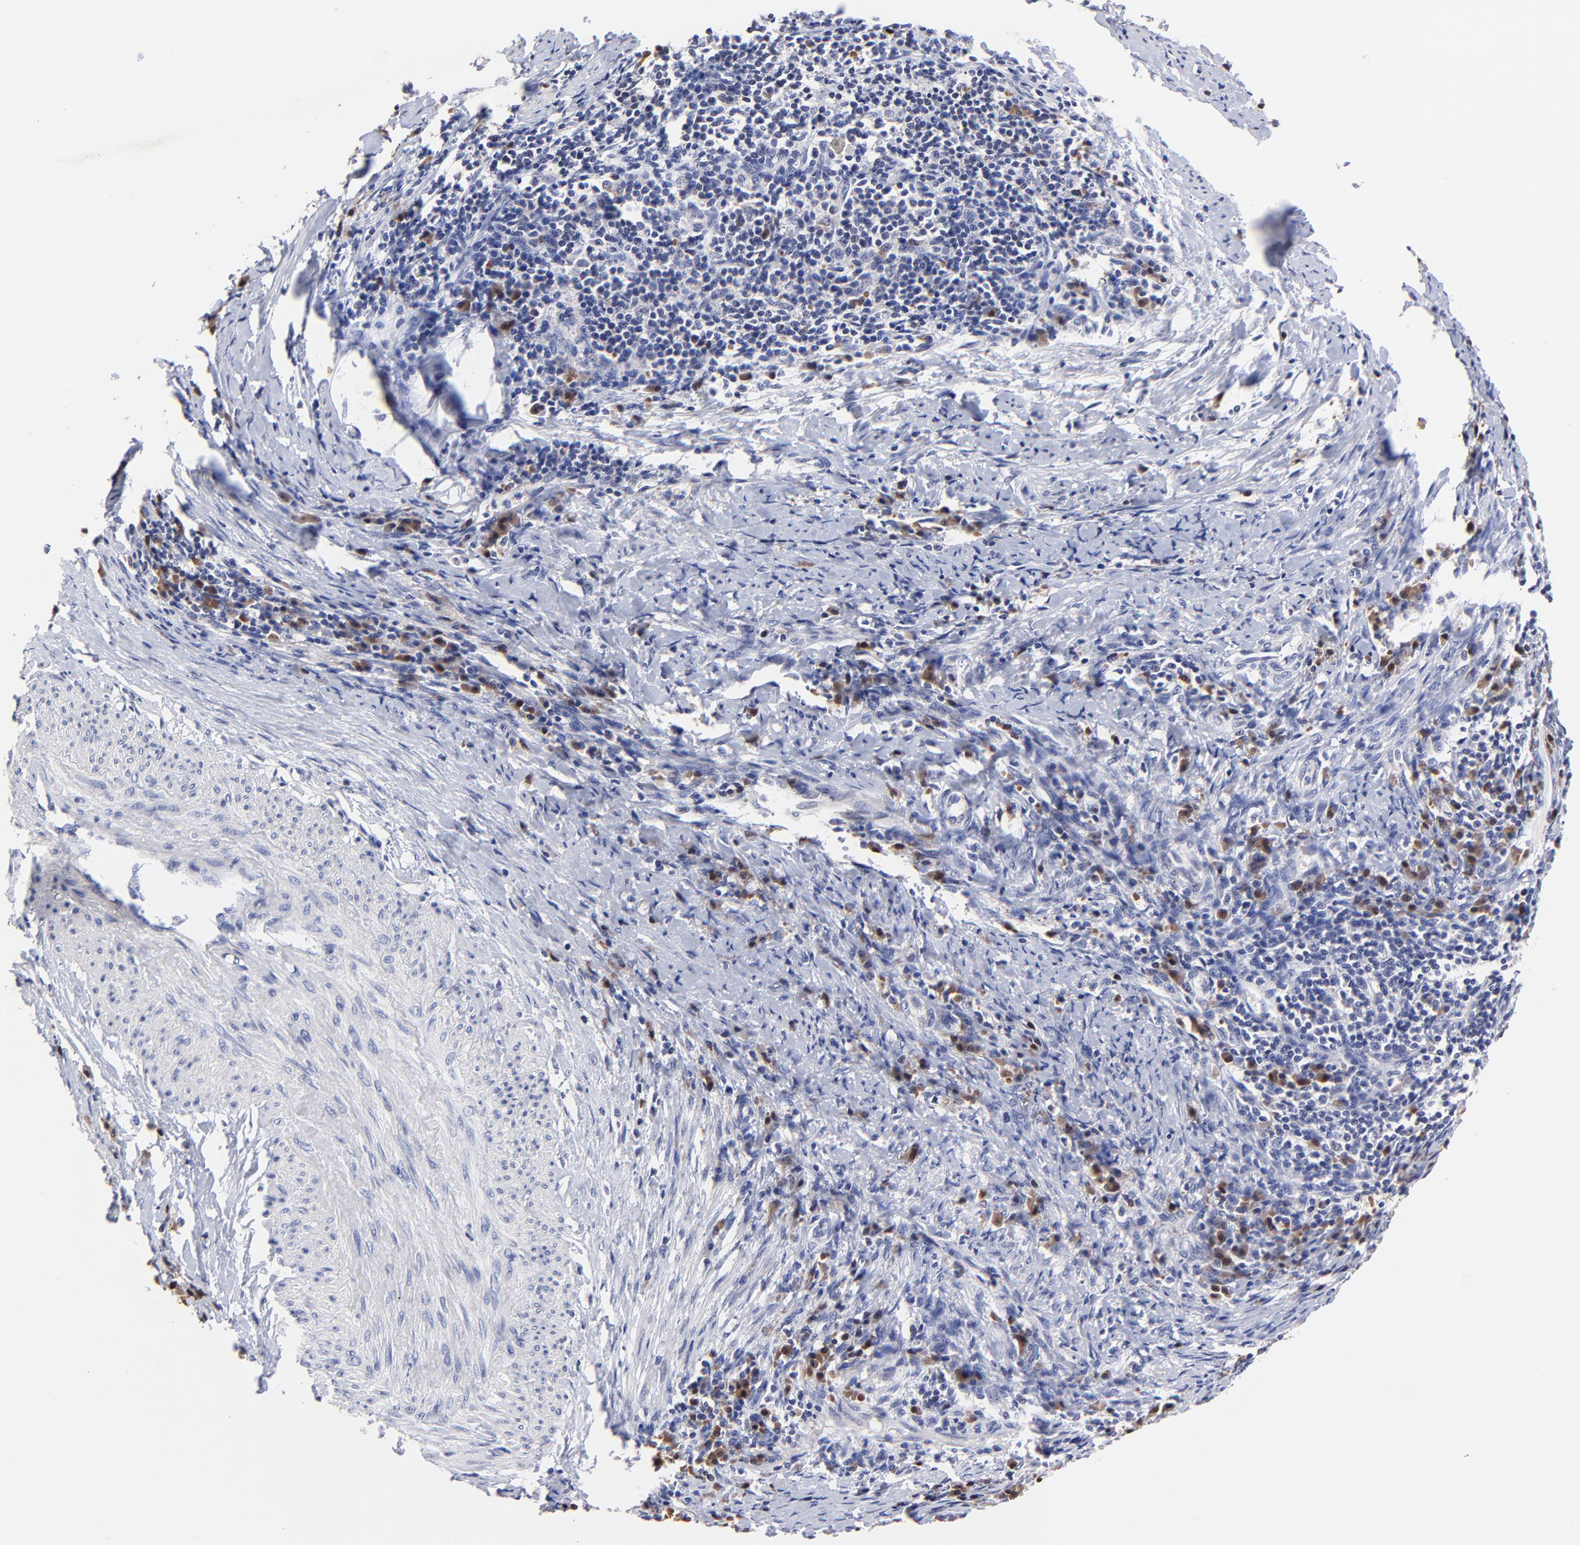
{"staining": {"intensity": "negative", "quantity": "none", "location": "none"}, "tissue": "cervical cancer", "cell_type": "Tumor cells", "image_type": "cancer", "snomed": [{"axis": "morphology", "description": "Squamous cell carcinoma, NOS"}, {"axis": "topography", "description": "Cervix"}], "caption": "Photomicrograph shows no protein expression in tumor cells of cervical squamous cell carcinoma tissue. Nuclei are stained in blue.", "gene": "ZNF155", "patient": {"sex": "female", "age": 54}}